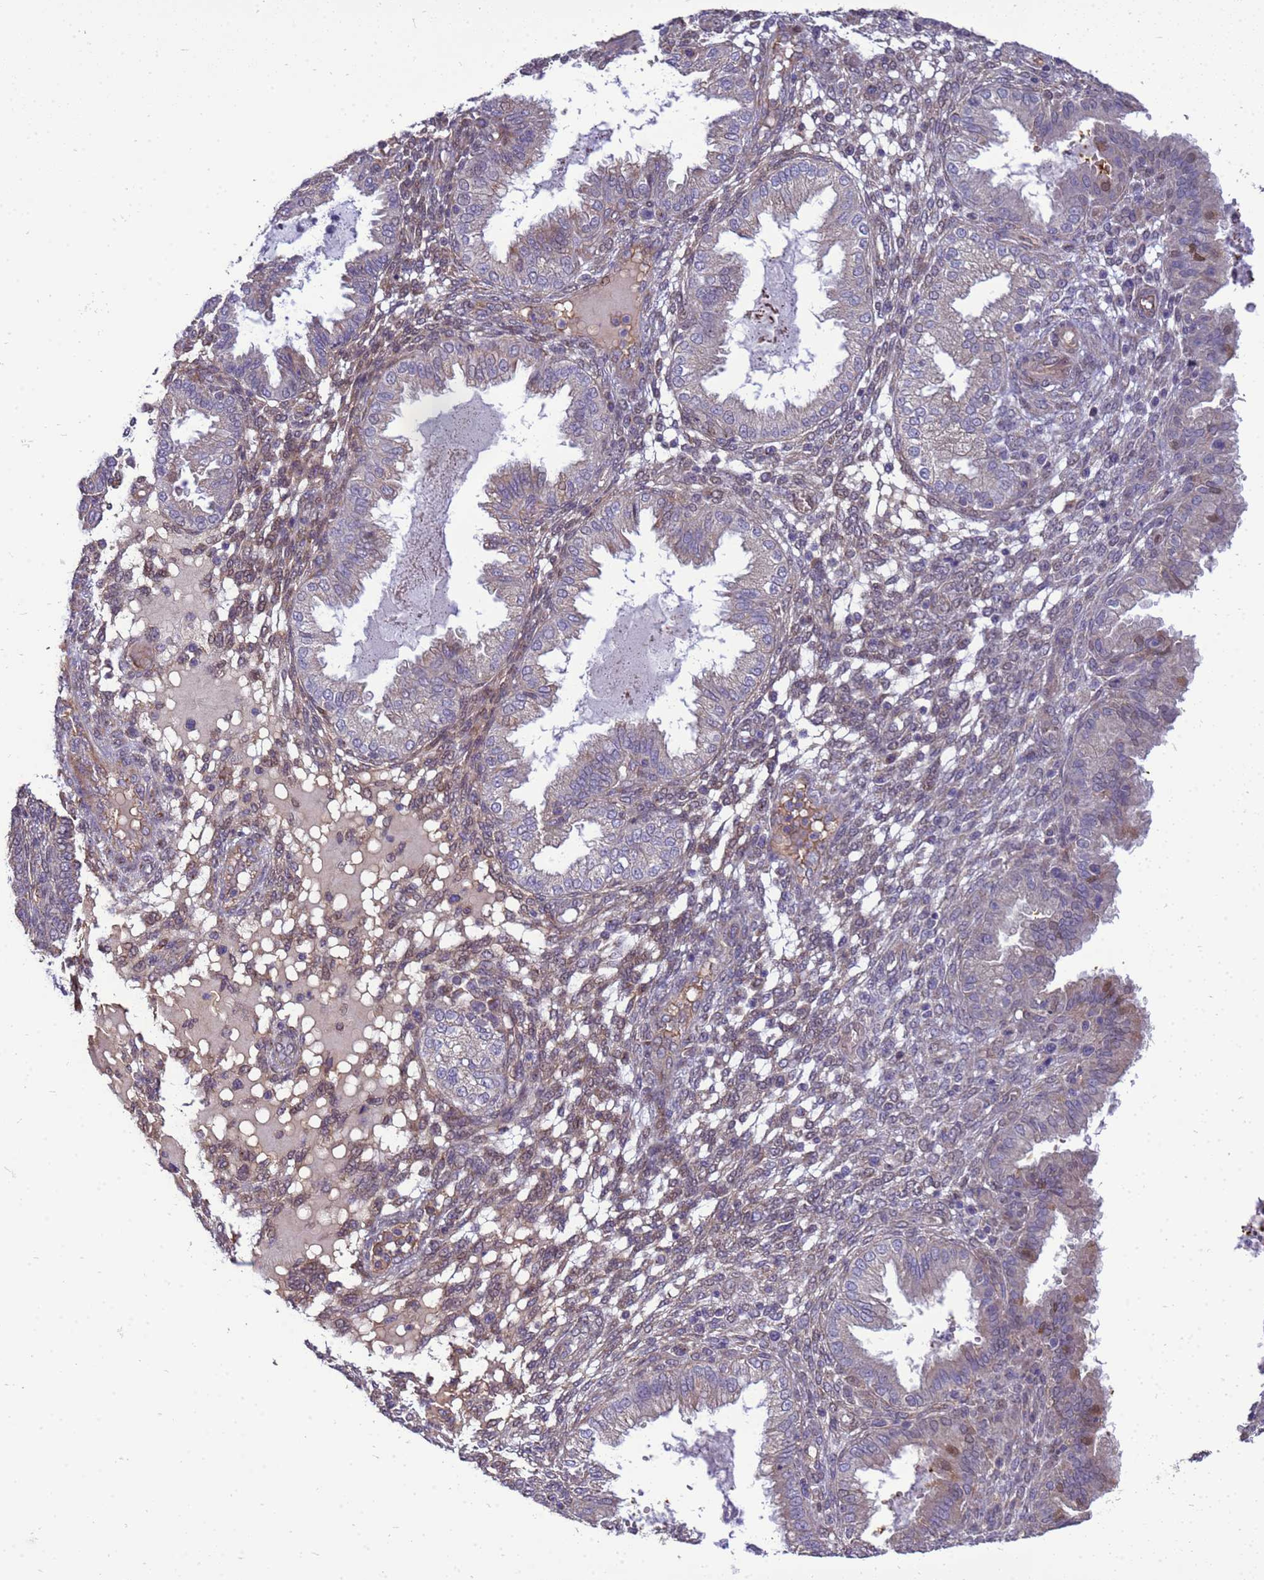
{"staining": {"intensity": "weak", "quantity": "25%-75%", "location": "cytoplasmic/membranous,nuclear"}, "tissue": "endometrium", "cell_type": "Cells in endometrial stroma", "image_type": "normal", "snomed": [{"axis": "morphology", "description": "Normal tissue, NOS"}, {"axis": "topography", "description": "Endometrium"}], "caption": "Endometrium stained with immunohistochemistry (IHC) demonstrates weak cytoplasmic/membranous,nuclear staining in approximately 25%-75% of cells in endometrial stroma. (IHC, brightfield microscopy, high magnification).", "gene": "EIF4EBP3", "patient": {"sex": "female", "age": 33}}